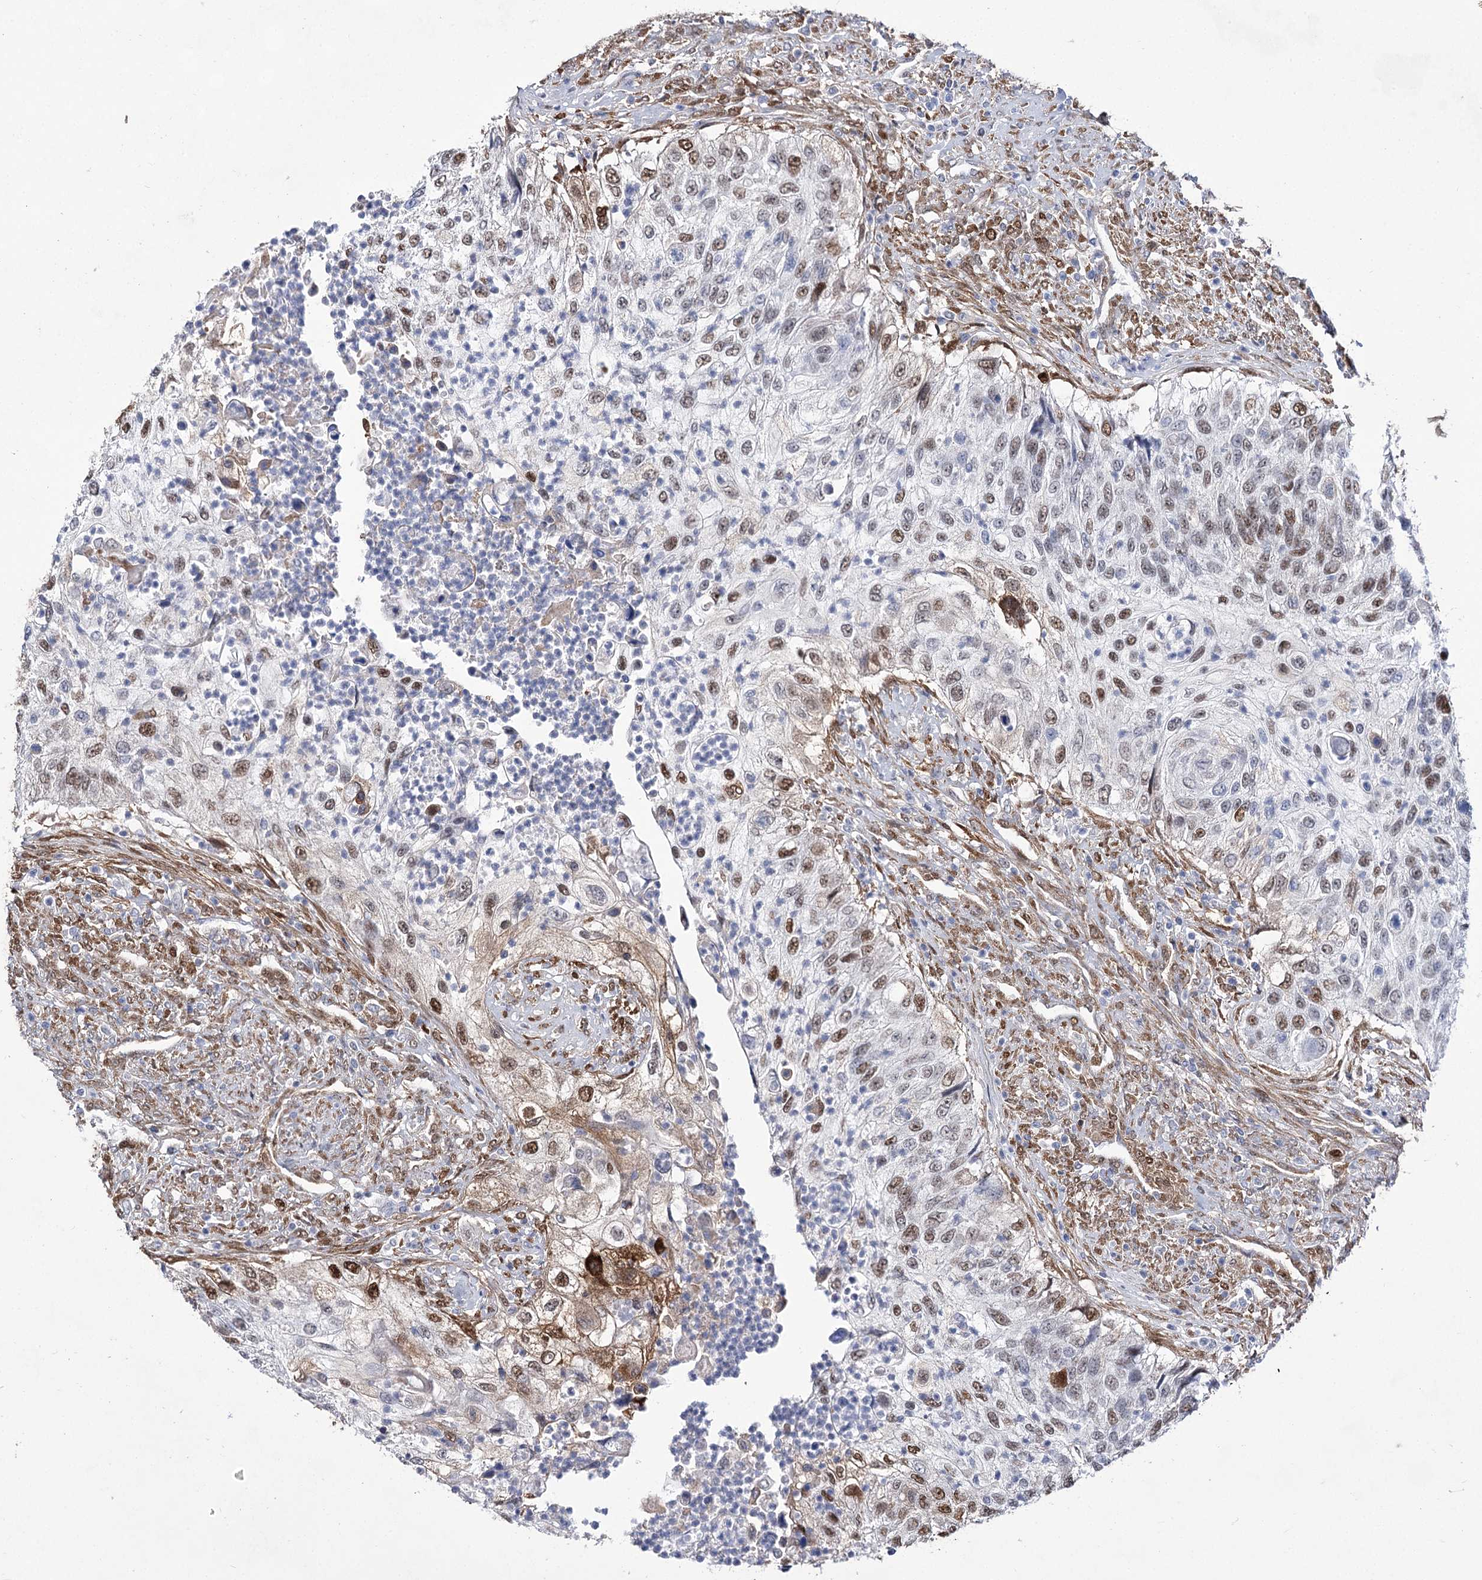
{"staining": {"intensity": "moderate", "quantity": "25%-75%", "location": "nuclear"}, "tissue": "urothelial cancer", "cell_type": "Tumor cells", "image_type": "cancer", "snomed": [{"axis": "morphology", "description": "Urothelial carcinoma, High grade"}, {"axis": "topography", "description": "Urinary bladder"}], "caption": "Immunohistochemistry of urothelial cancer exhibits medium levels of moderate nuclear positivity in approximately 25%-75% of tumor cells. (brown staining indicates protein expression, while blue staining denotes nuclei).", "gene": "UGDH", "patient": {"sex": "female", "age": 60}}